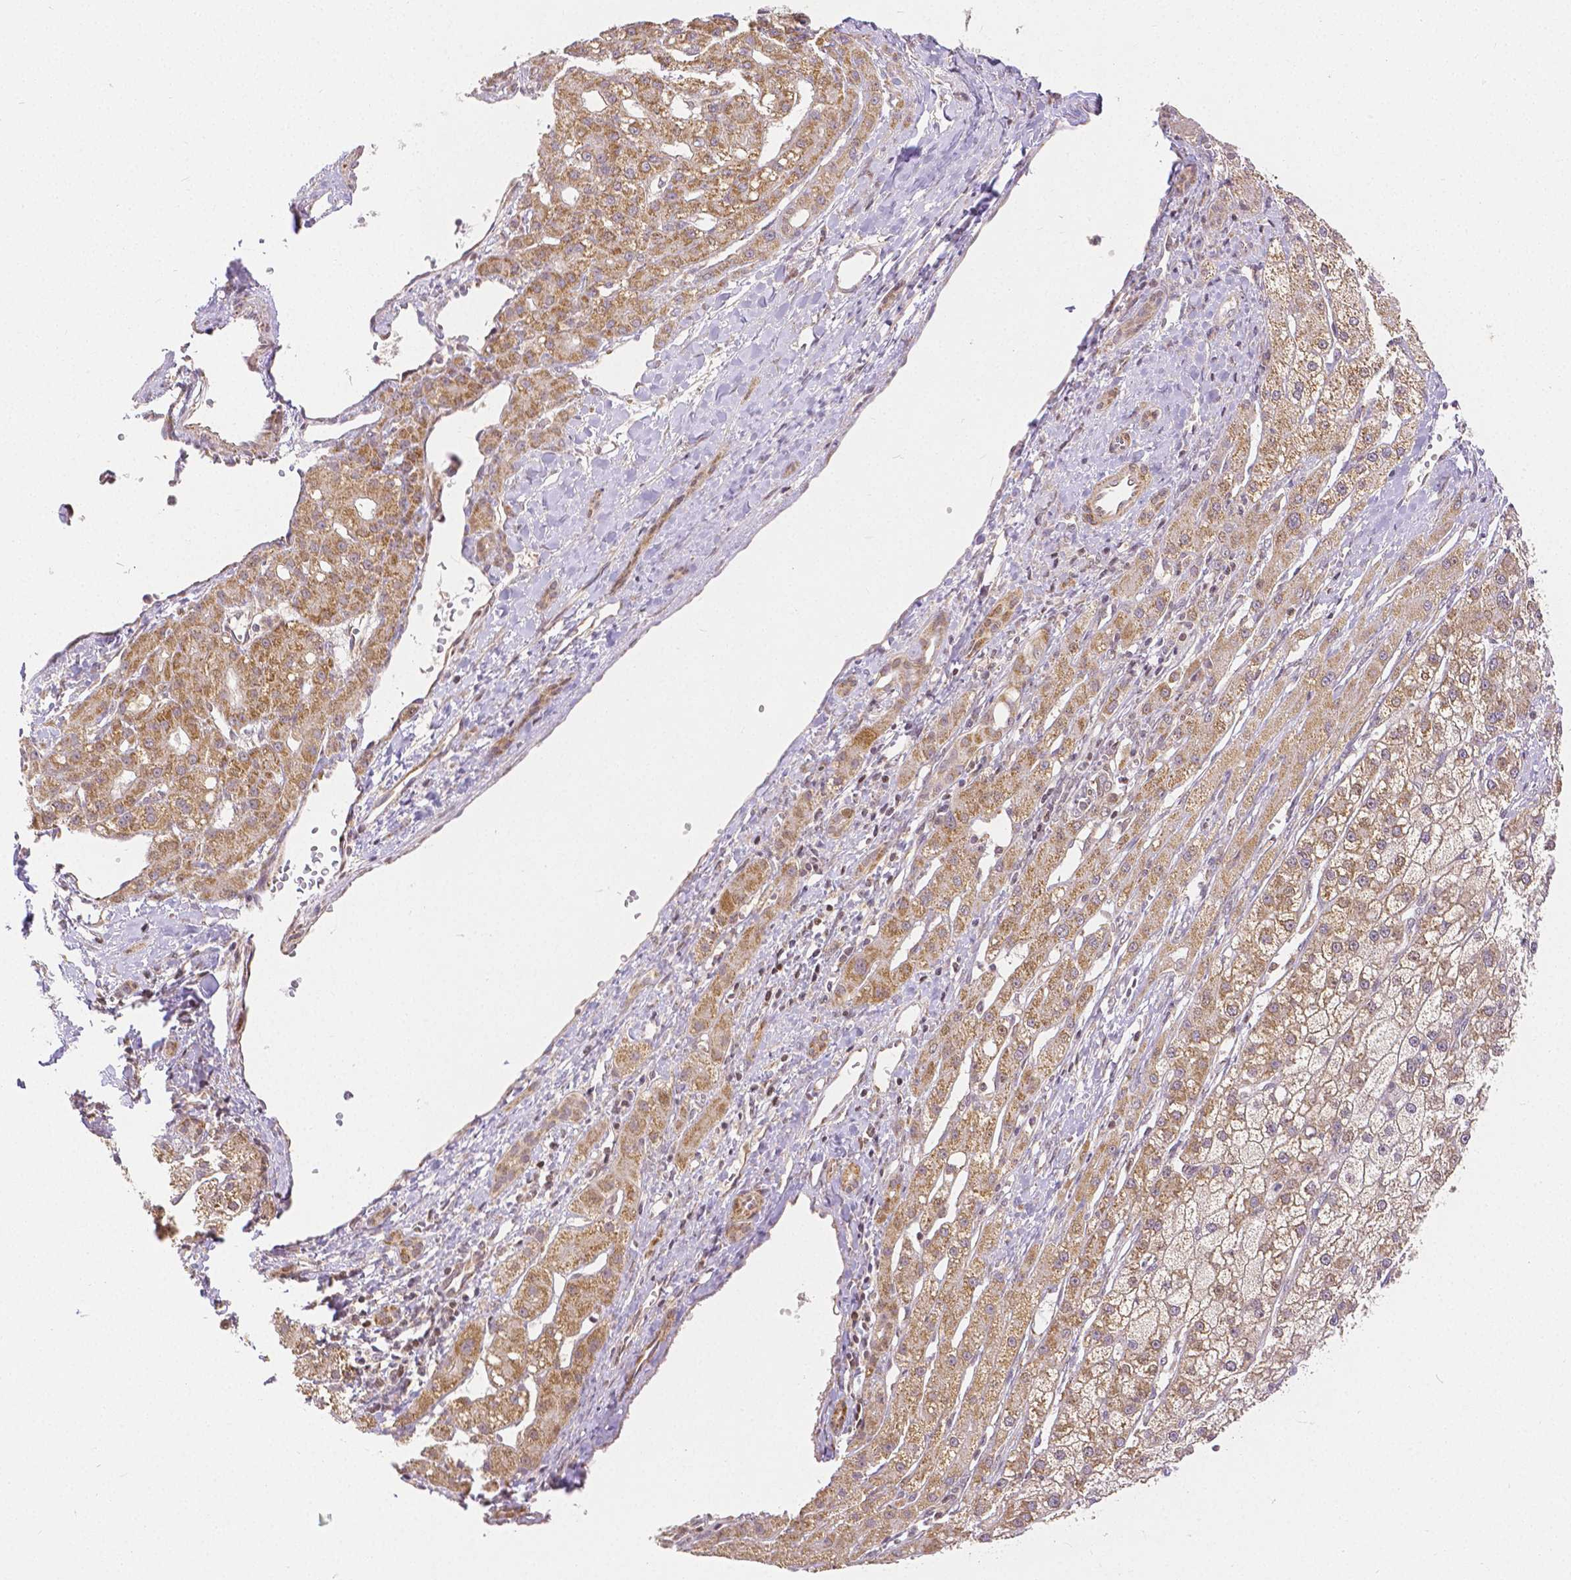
{"staining": {"intensity": "moderate", "quantity": ">75%", "location": "cytoplasmic/membranous"}, "tissue": "liver cancer", "cell_type": "Tumor cells", "image_type": "cancer", "snomed": [{"axis": "morphology", "description": "Carcinoma, Hepatocellular, NOS"}, {"axis": "topography", "description": "Liver"}], "caption": "Protein analysis of hepatocellular carcinoma (liver) tissue shows moderate cytoplasmic/membranous staining in about >75% of tumor cells. (Stains: DAB in brown, nuclei in blue, Microscopy: brightfield microscopy at high magnification).", "gene": "RHOT1", "patient": {"sex": "male", "age": 67}}